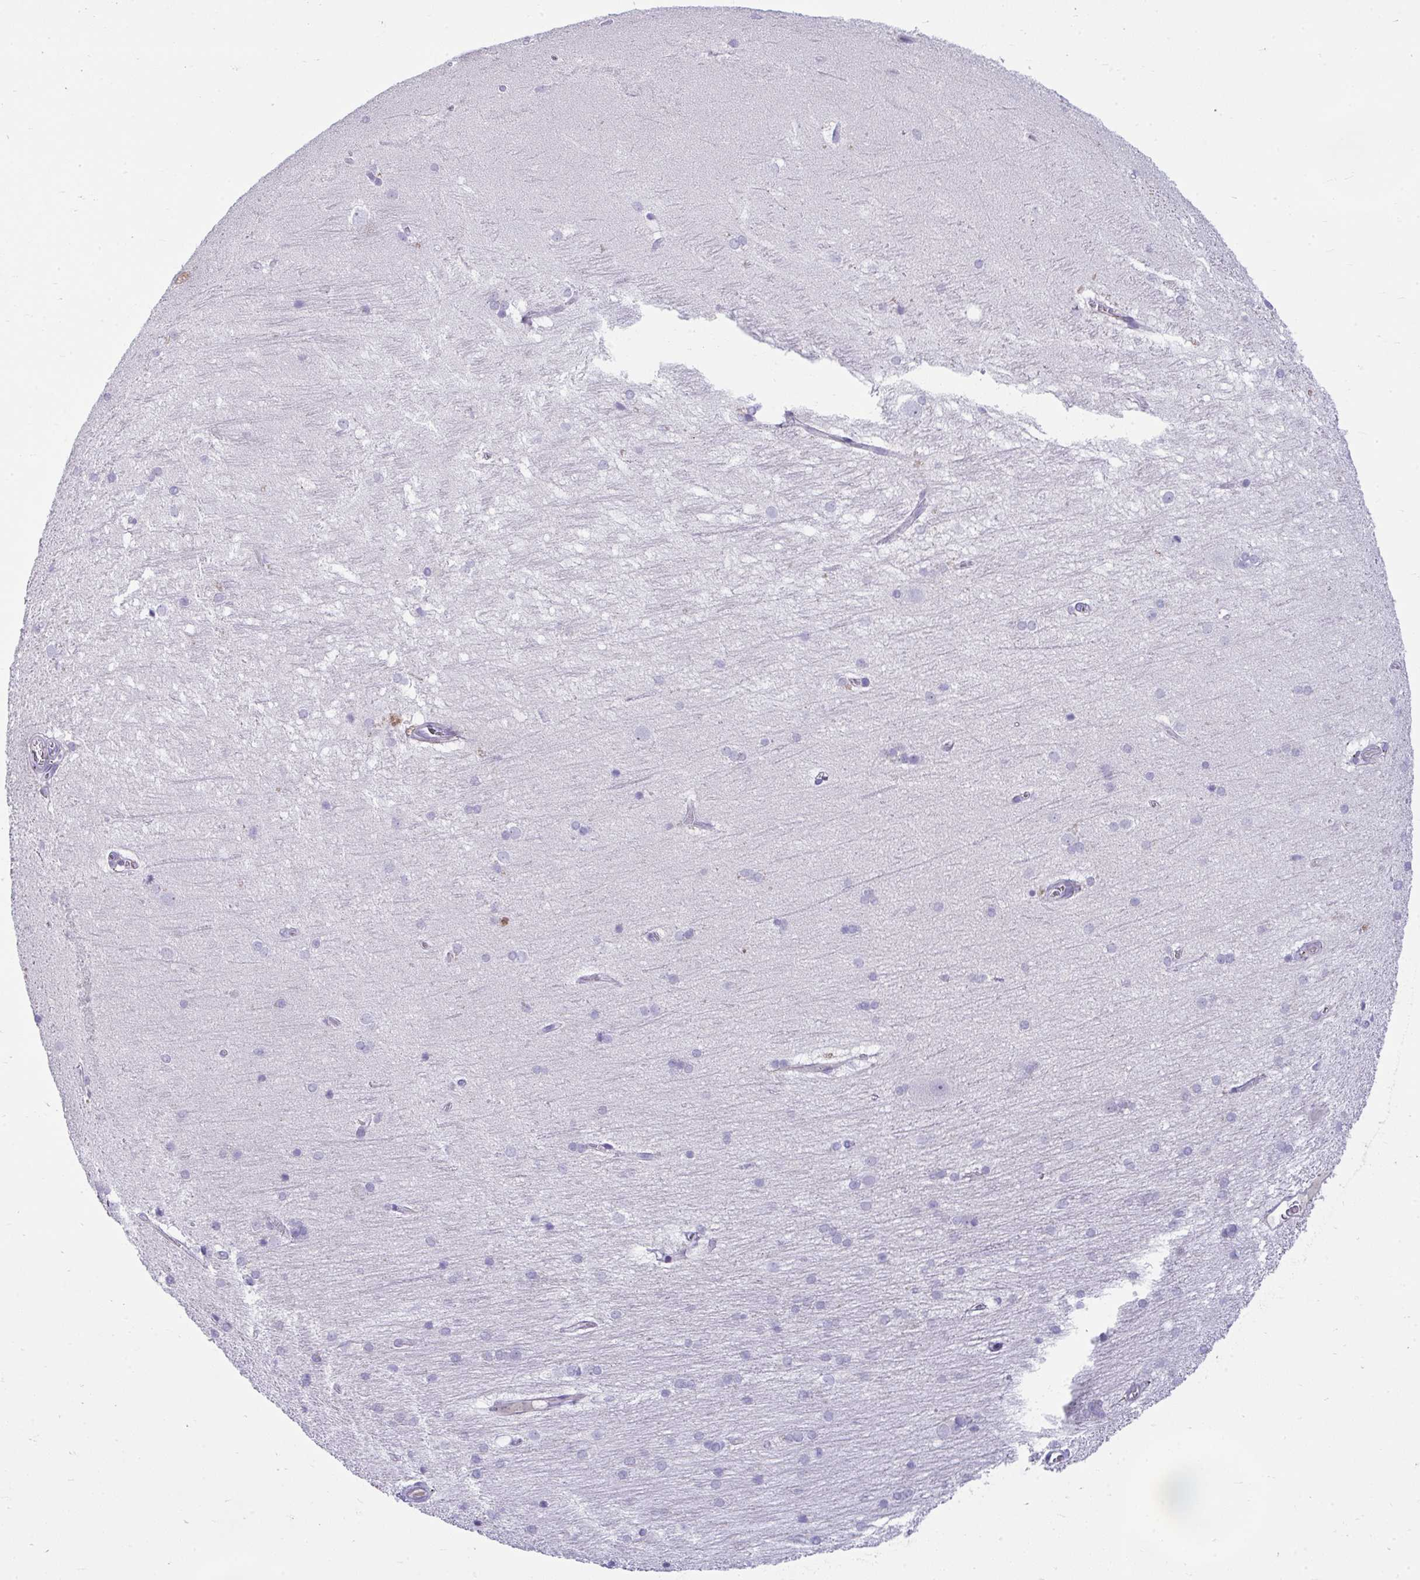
{"staining": {"intensity": "negative", "quantity": "none", "location": "none"}, "tissue": "hippocampus", "cell_type": "Glial cells", "image_type": "normal", "snomed": [{"axis": "morphology", "description": "Normal tissue, NOS"}, {"axis": "topography", "description": "Cerebral cortex"}, {"axis": "topography", "description": "Hippocampus"}], "caption": "Immunohistochemical staining of unremarkable human hippocampus demonstrates no significant positivity in glial cells. Nuclei are stained in blue.", "gene": "PIGZ", "patient": {"sex": "female", "age": 19}}